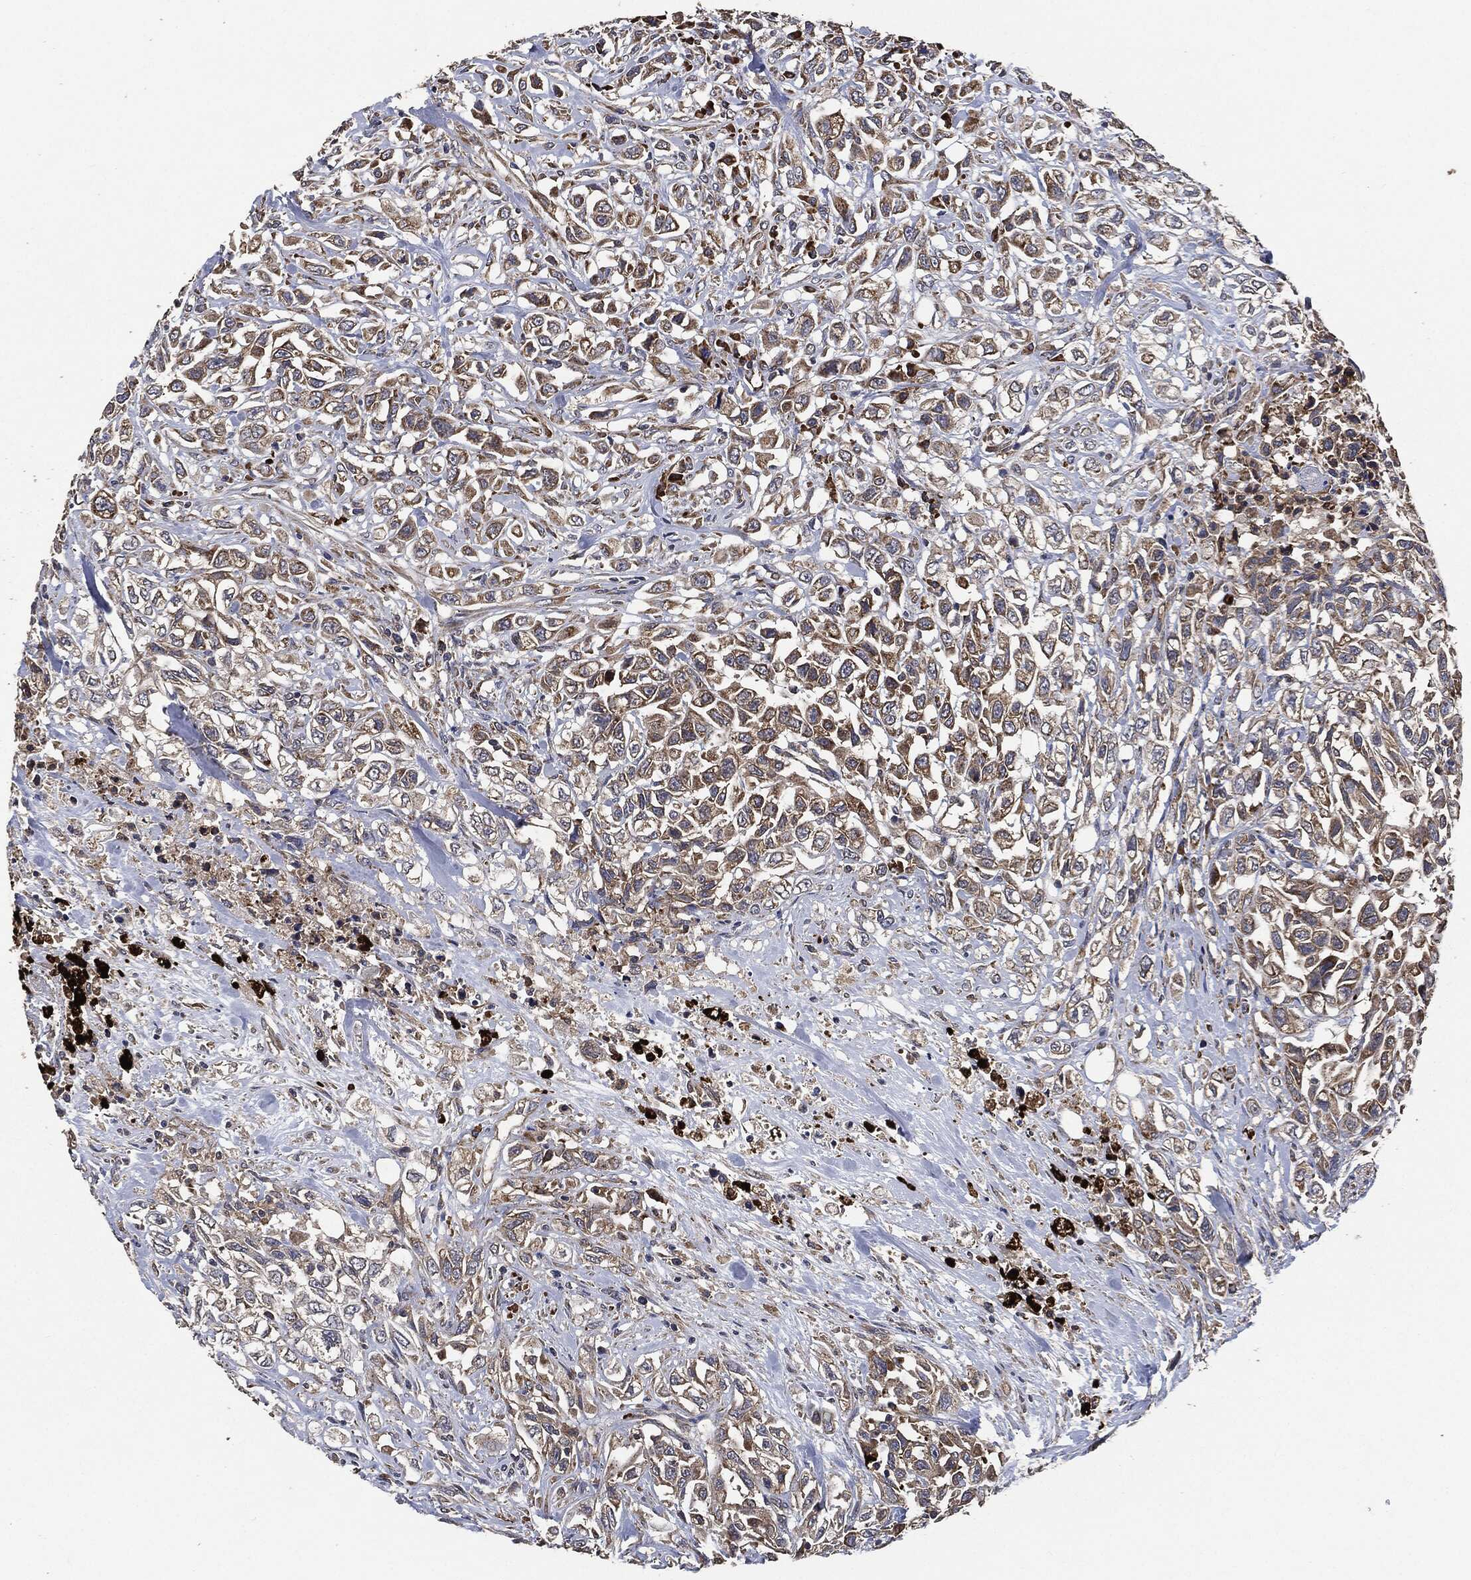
{"staining": {"intensity": "moderate", "quantity": "<25%", "location": "cytoplasmic/membranous"}, "tissue": "urothelial cancer", "cell_type": "Tumor cells", "image_type": "cancer", "snomed": [{"axis": "morphology", "description": "Urothelial carcinoma, High grade"}, {"axis": "topography", "description": "Urinary bladder"}], "caption": "This image displays high-grade urothelial carcinoma stained with IHC to label a protein in brown. The cytoplasmic/membranous of tumor cells show moderate positivity for the protein. Nuclei are counter-stained blue.", "gene": "STK3", "patient": {"sex": "female", "age": 56}}